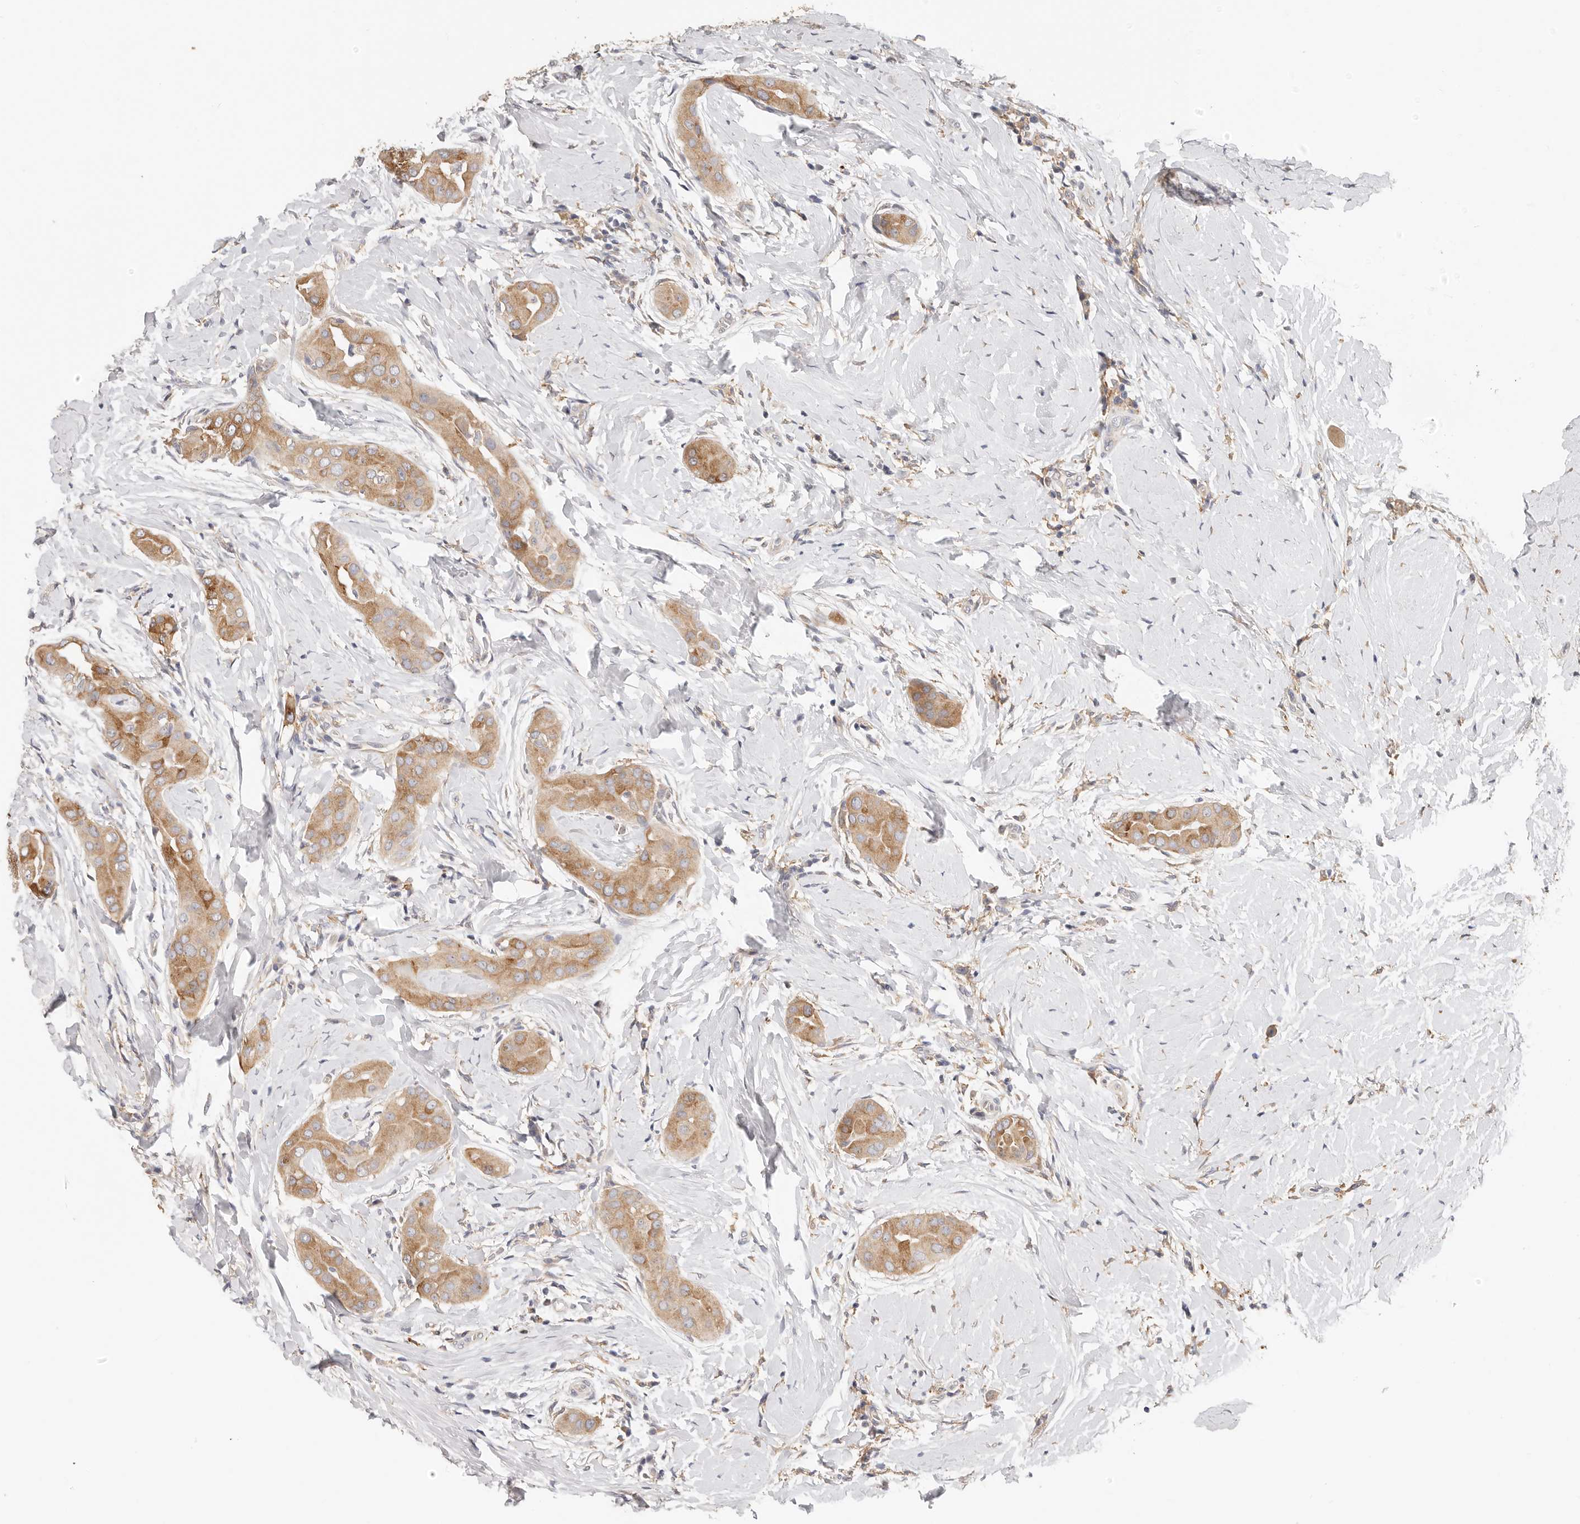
{"staining": {"intensity": "moderate", "quantity": ">75%", "location": "cytoplasmic/membranous"}, "tissue": "thyroid cancer", "cell_type": "Tumor cells", "image_type": "cancer", "snomed": [{"axis": "morphology", "description": "Papillary adenocarcinoma, NOS"}, {"axis": "topography", "description": "Thyroid gland"}], "caption": "DAB immunohistochemical staining of human thyroid cancer exhibits moderate cytoplasmic/membranous protein expression in about >75% of tumor cells.", "gene": "AFDN", "patient": {"sex": "male", "age": 33}}